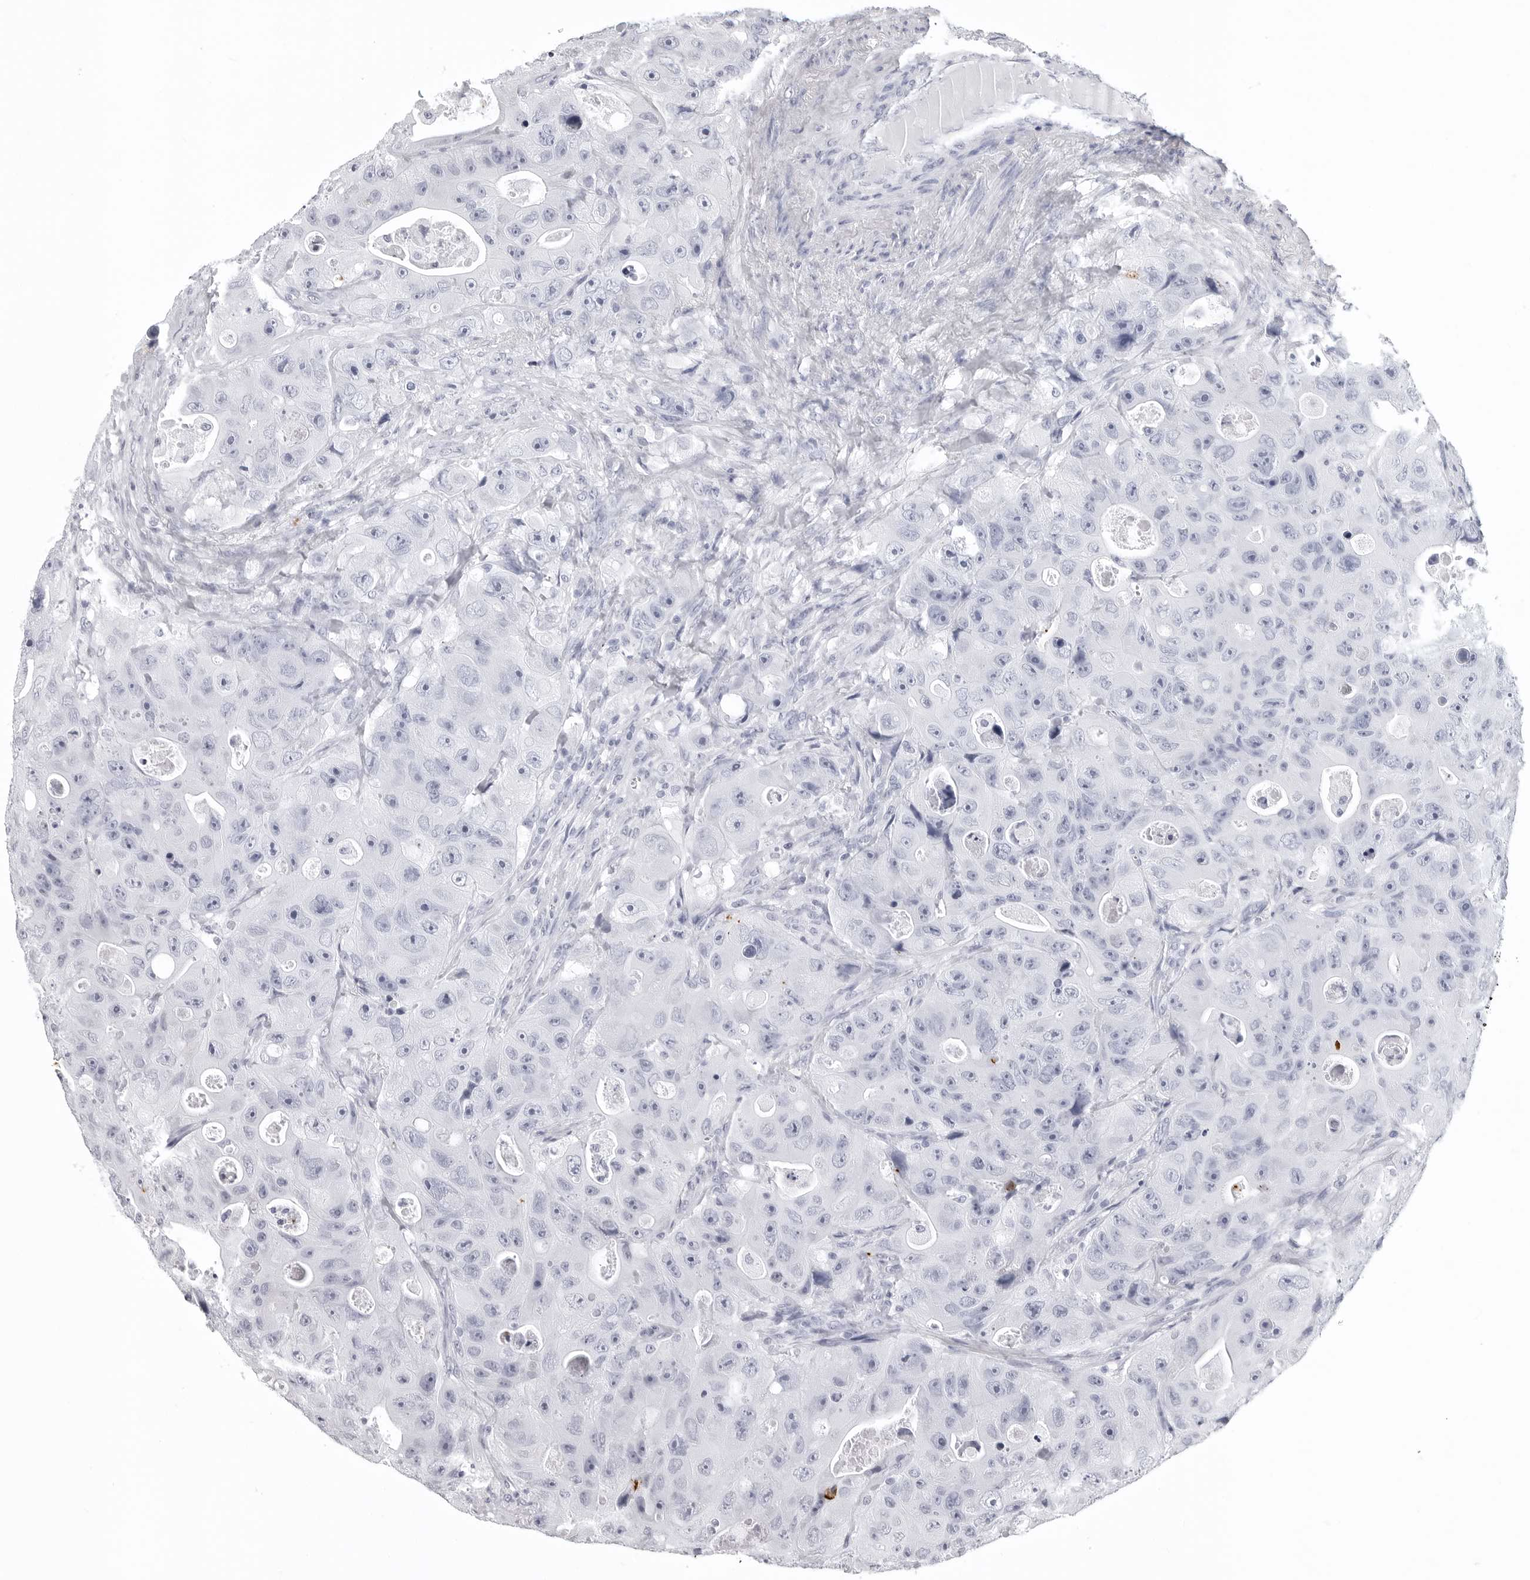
{"staining": {"intensity": "negative", "quantity": "none", "location": "none"}, "tissue": "colorectal cancer", "cell_type": "Tumor cells", "image_type": "cancer", "snomed": [{"axis": "morphology", "description": "Adenocarcinoma, NOS"}, {"axis": "topography", "description": "Colon"}], "caption": "The photomicrograph exhibits no significant expression in tumor cells of colorectal cancer (adenocarcinoma).", "gene": "LGALS4", "patient": {"sex": "female", "age": 46}}